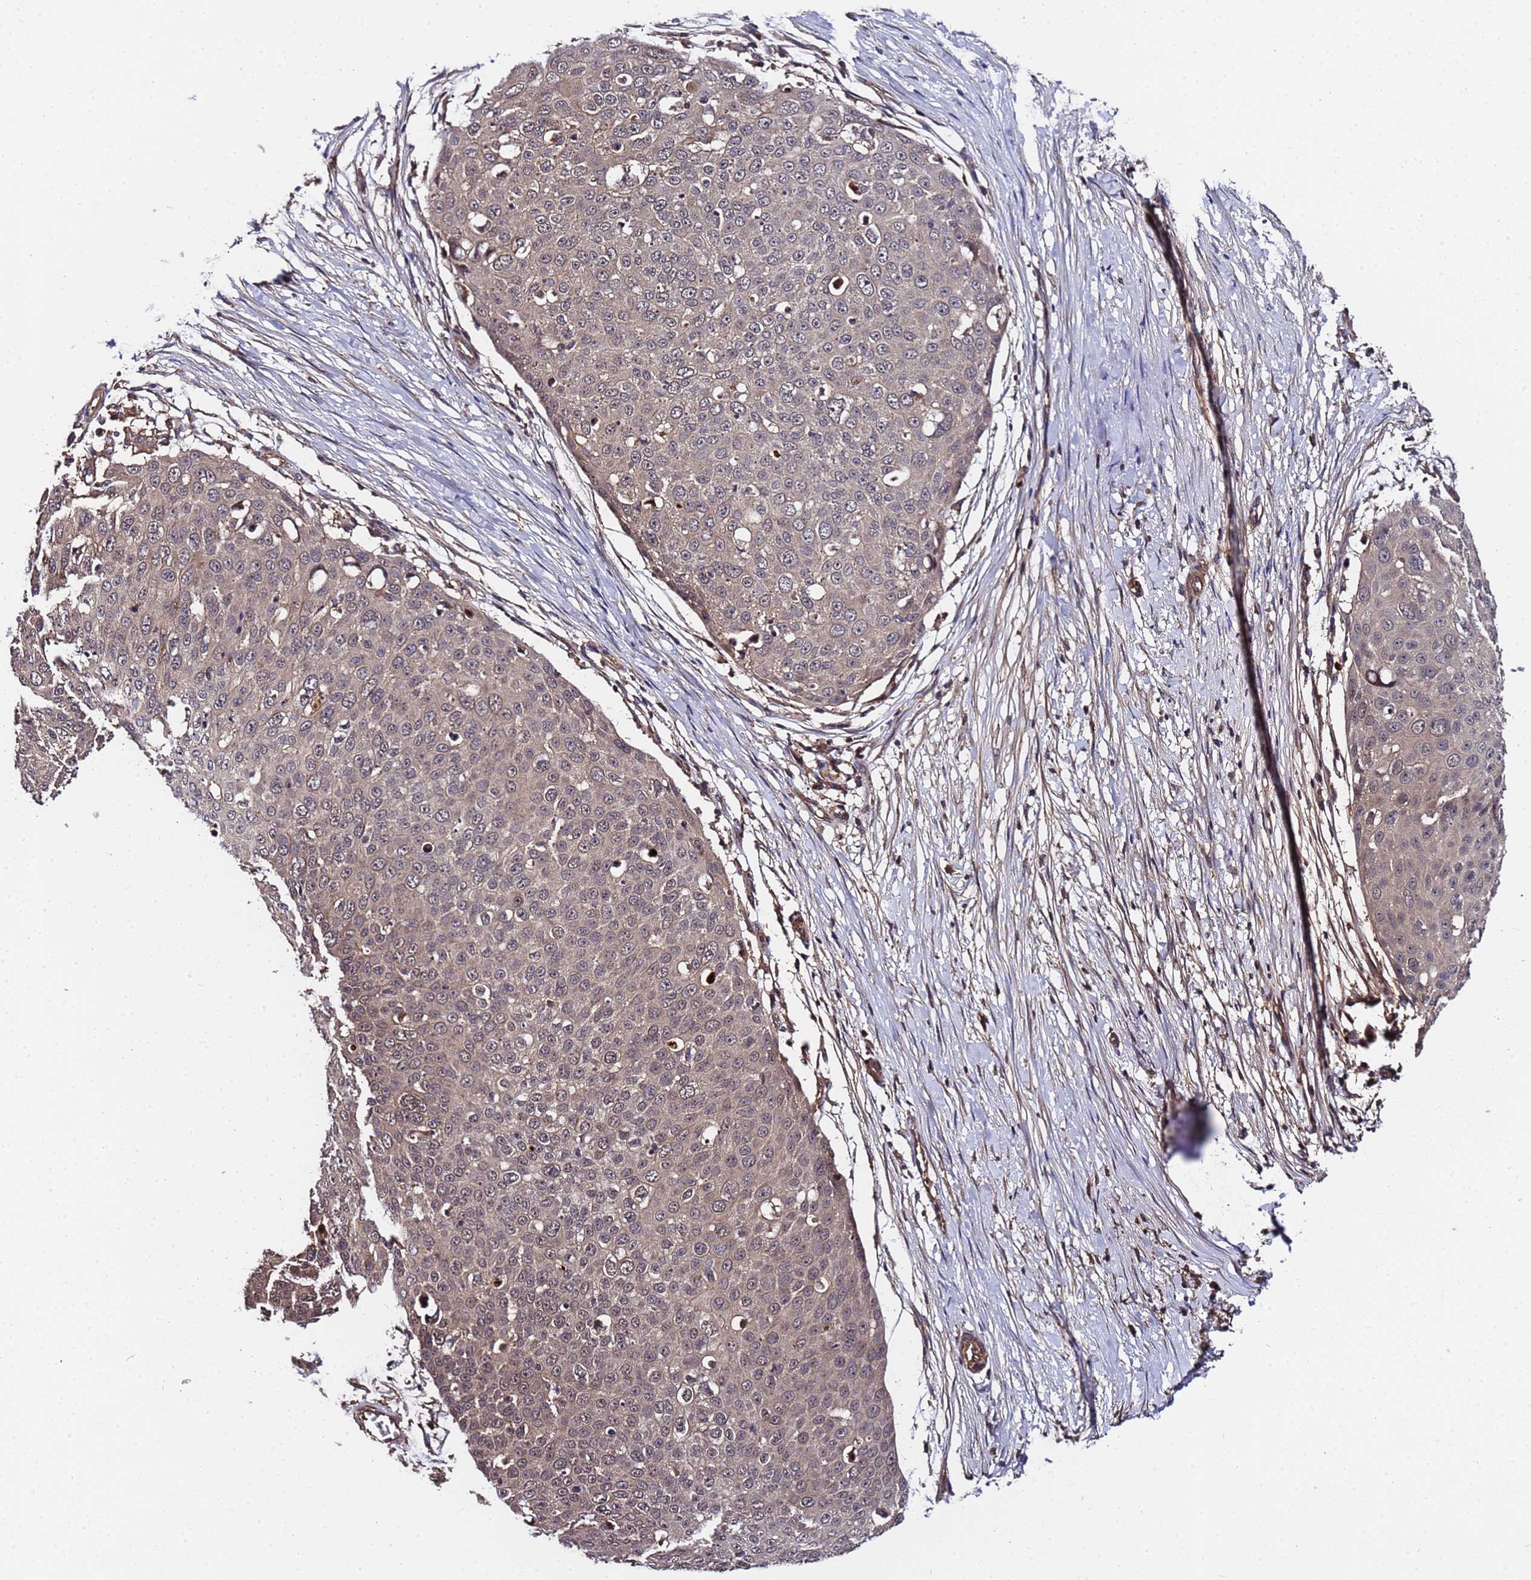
{"staining": {"intensity": "weak", "quantity": "25%-75%", "location": "cytoplasmic/membranous,nuclear"}, "tissue": "skin cancer", "cell_type": "Tumor cells", "image_type": "cancer", "snomed": [{"axis": "morphology", "description": "Squamous cell carcinoma, NOS"}, {"axis": "topography", "description": "Skin"}], "caption": "High-magnification brightfield microscopy of skin cancer stained with DAB (brown) and counterstained with hematoxylin (blue). tumor cells exhibit weak cytoplasmic/membranous and nuclear positivity is seen in about25%-75% of cells.", "gene": "GSTCD", "patient": {"sex": "male", "age": 71}}